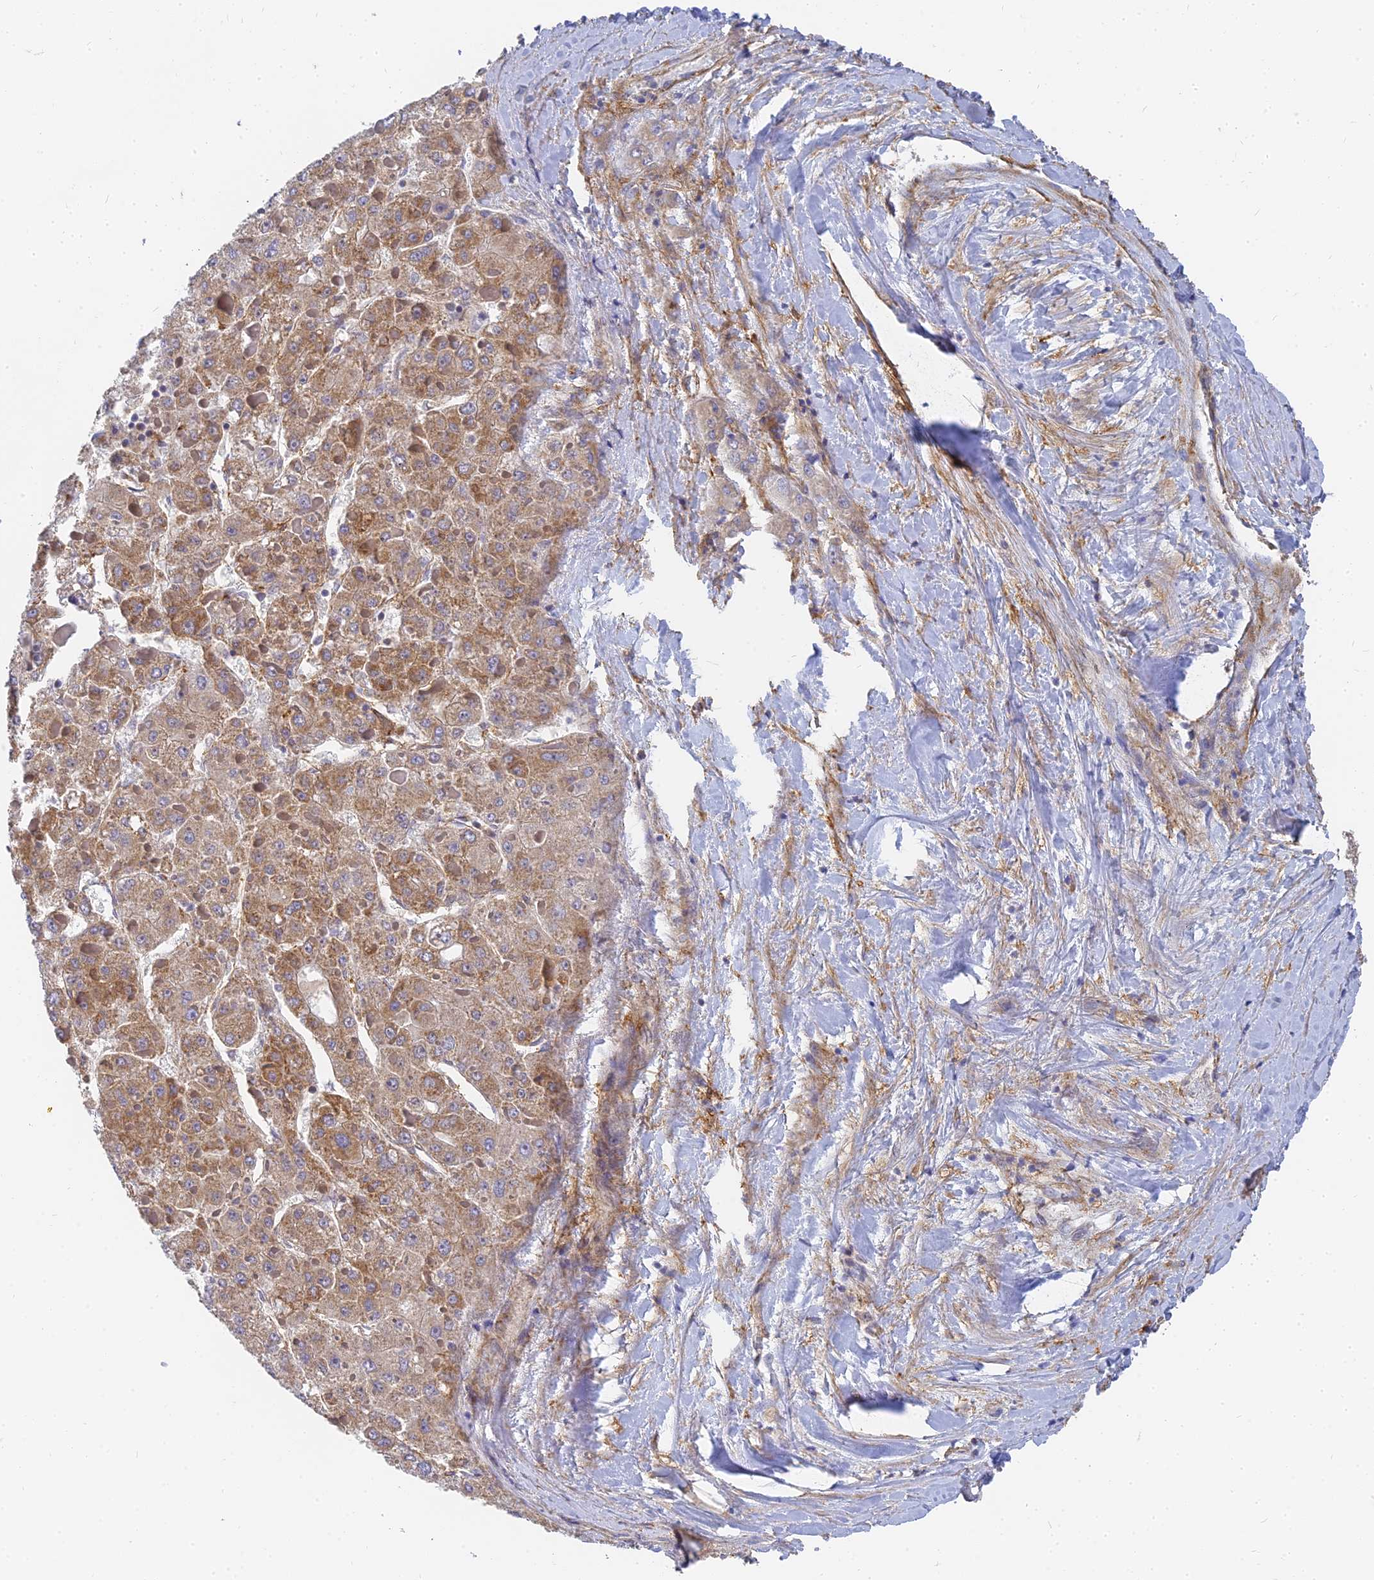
{"staining": {"intensity": "moderate", "quantity": ">75%", "location": "cytoplasmic/membranous"}, "tissue": "liver cancer", "cell_type": "Tumor cells", "image_type": "cancer", "snomed": [{"axis": "morphology", "description": "Carcinoma, Hepatocellular, NOS"}, {"axis": "topography", "description": "Liver"}], "caption": "A high-resolution histopathology image shows immunohistochemistry (IHC) staining of liver hepatocellular carcinoma, which exhibits moderate cytoplasmic/membranous positivity in about >75% of tumor cells.", "gene": "MRPL15", "patient": {"sex": "female", "age": 73}}